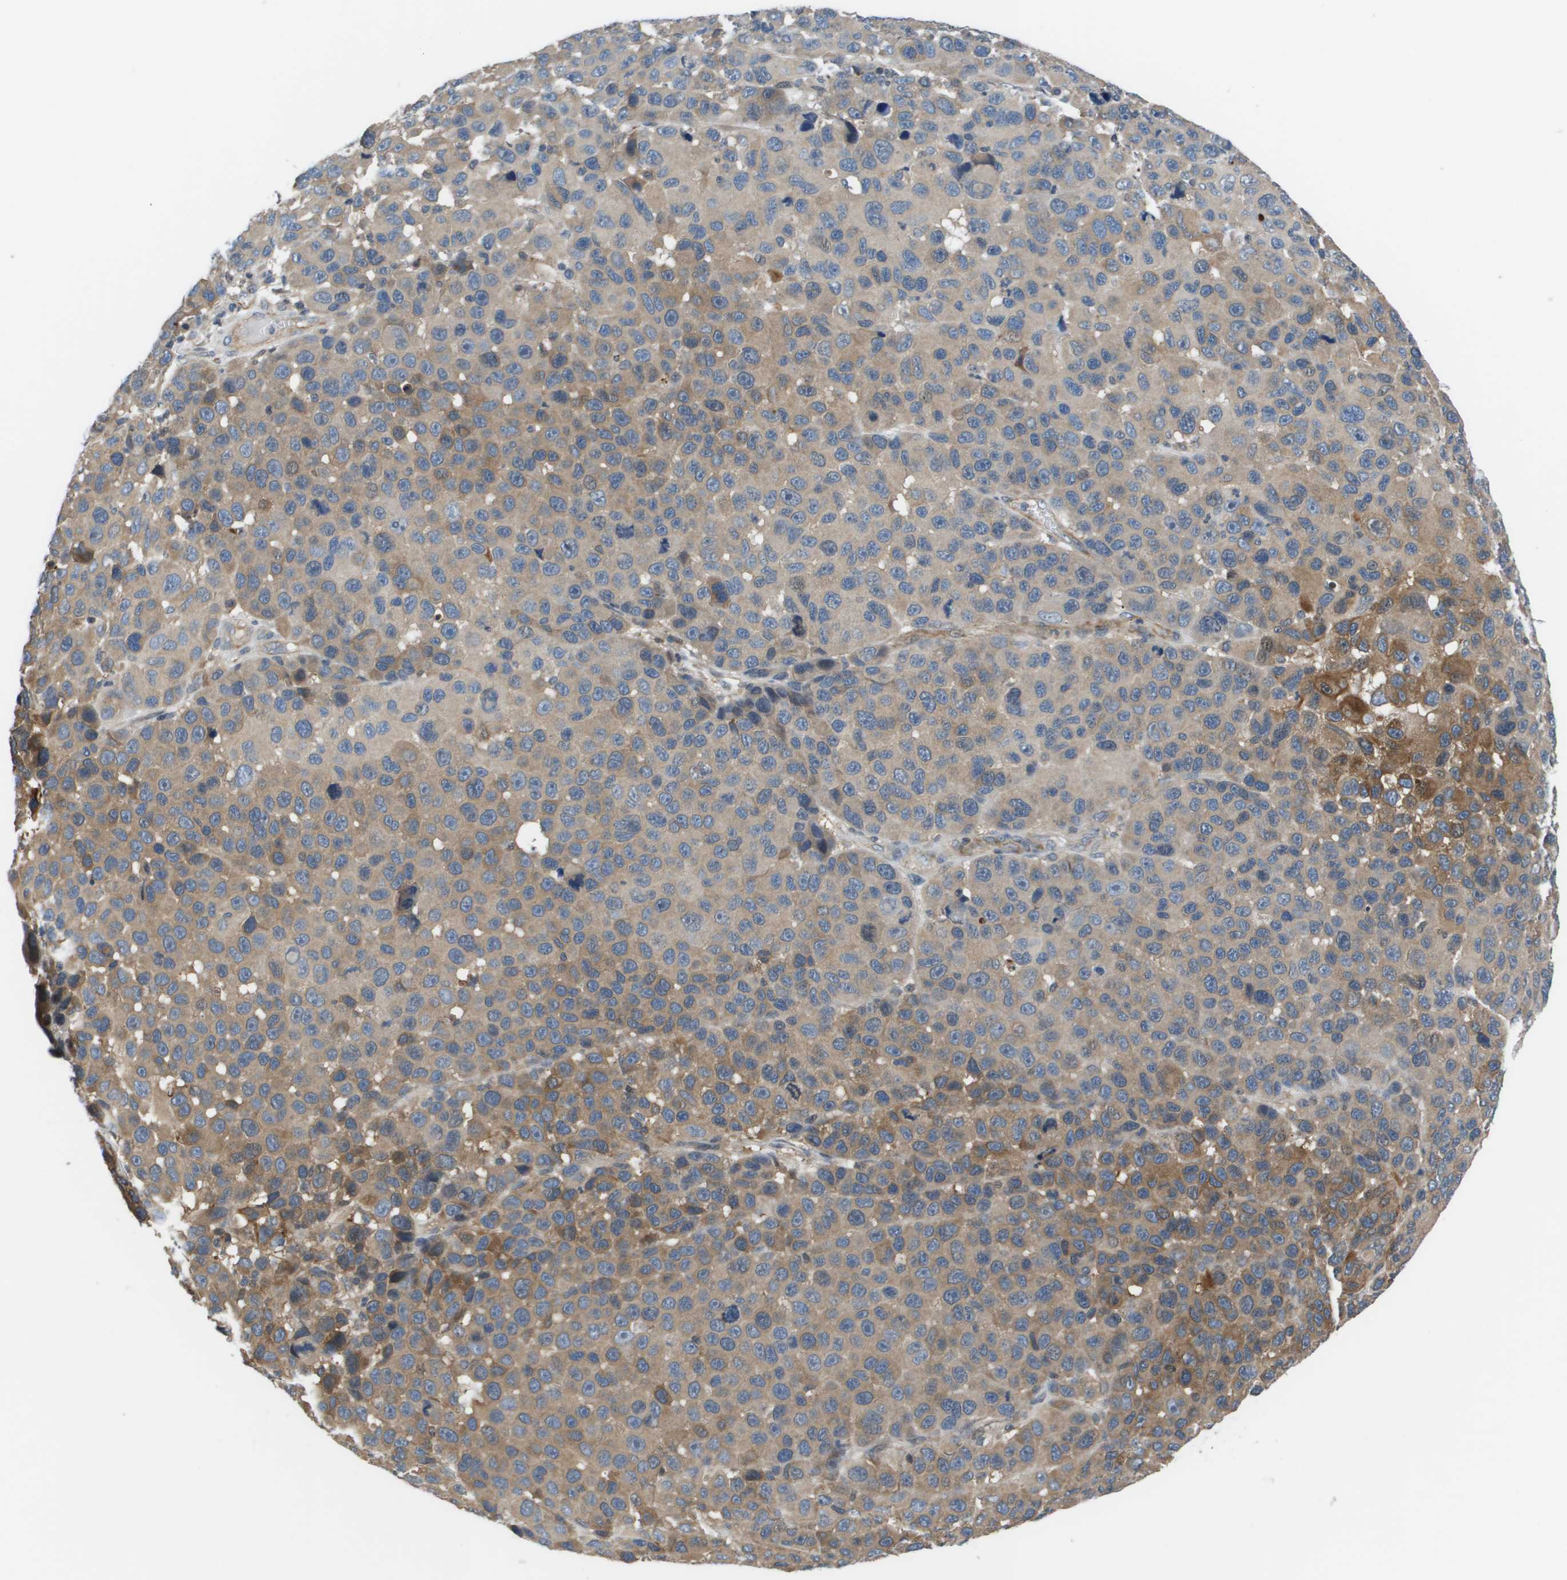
{"staining": {"intensity": "moderate", "quantity": "25%-75%", "location": "cytoplasmic/membranous"}, "tissue": "melanoma", "cell_type": "Tumor cells", "image_type": "cancer", "snomed": [{"axis": "morphology", "description": "Malignant melanoma, NOS"}, {"axis": "topography", "description": "Skin"}], "caption": "Malignant melanoma stained with a brown dye displays moderate cytoplasmic/membranous positive positivity in approximately 25%-75% of tumor cells.", "gene": "ENPP5", "patient": {"sex": "male", "age": 53}}